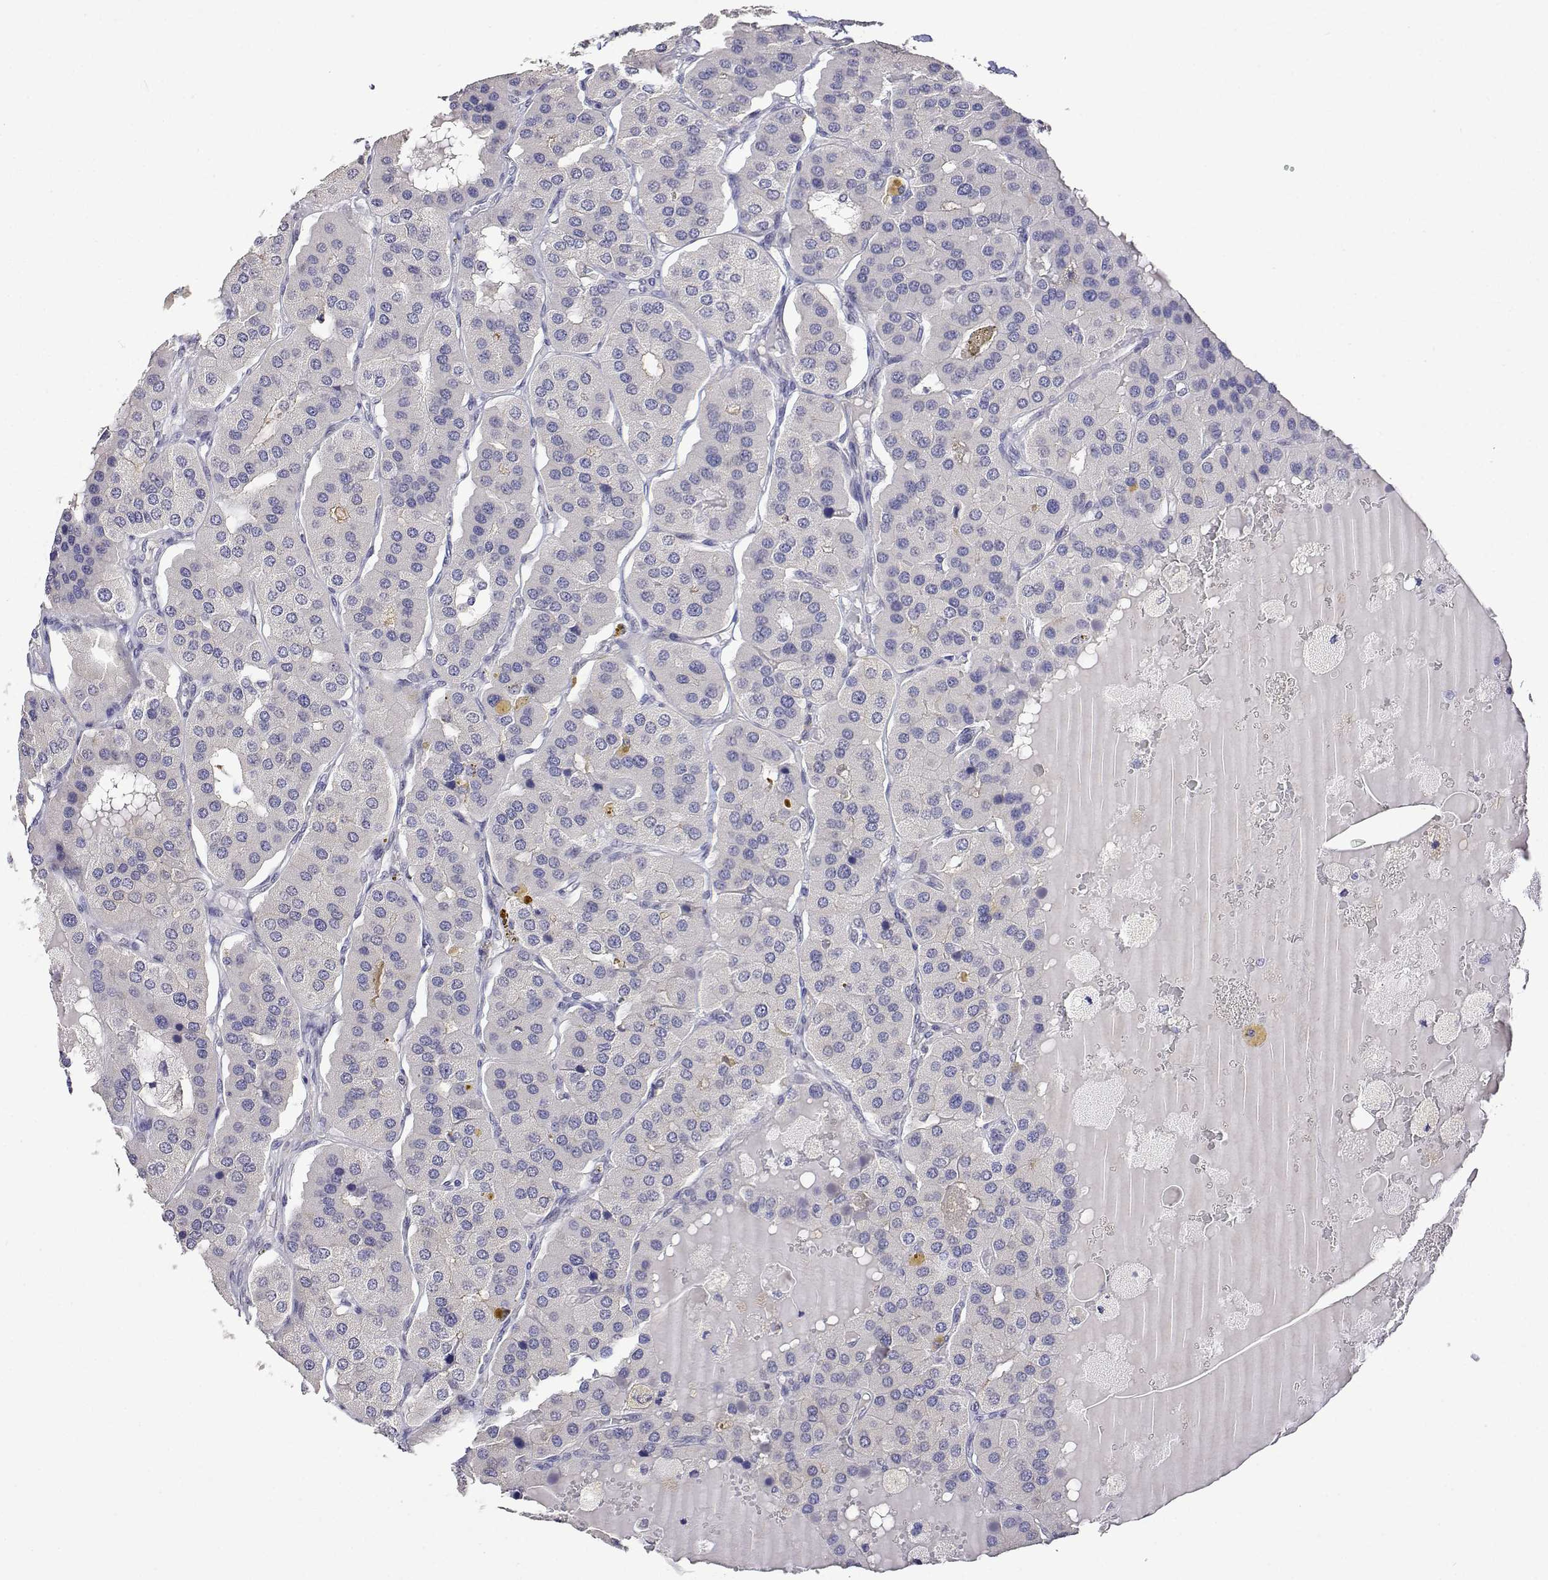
{"staining": {"intensity": "negative", "quantity": "none", "location": "none"}, "tissue": "parathyroid gland", "cell_type": "Glandular cells", "image_type": "normal", "snomed": [{"axis": "morphology", "description": "Normal tissue, NOS"}, {"axis": "morphology", "description": "Adenoma, NOS"}, {"axis": "topography", "description": "Parathyroid gland"}], "caption": "Micrograph shows no protein positivity in glandular cells of benign parathyroid gland.", "gene": "PLCB1", "patient": {"sex": "female", "age": 86}}